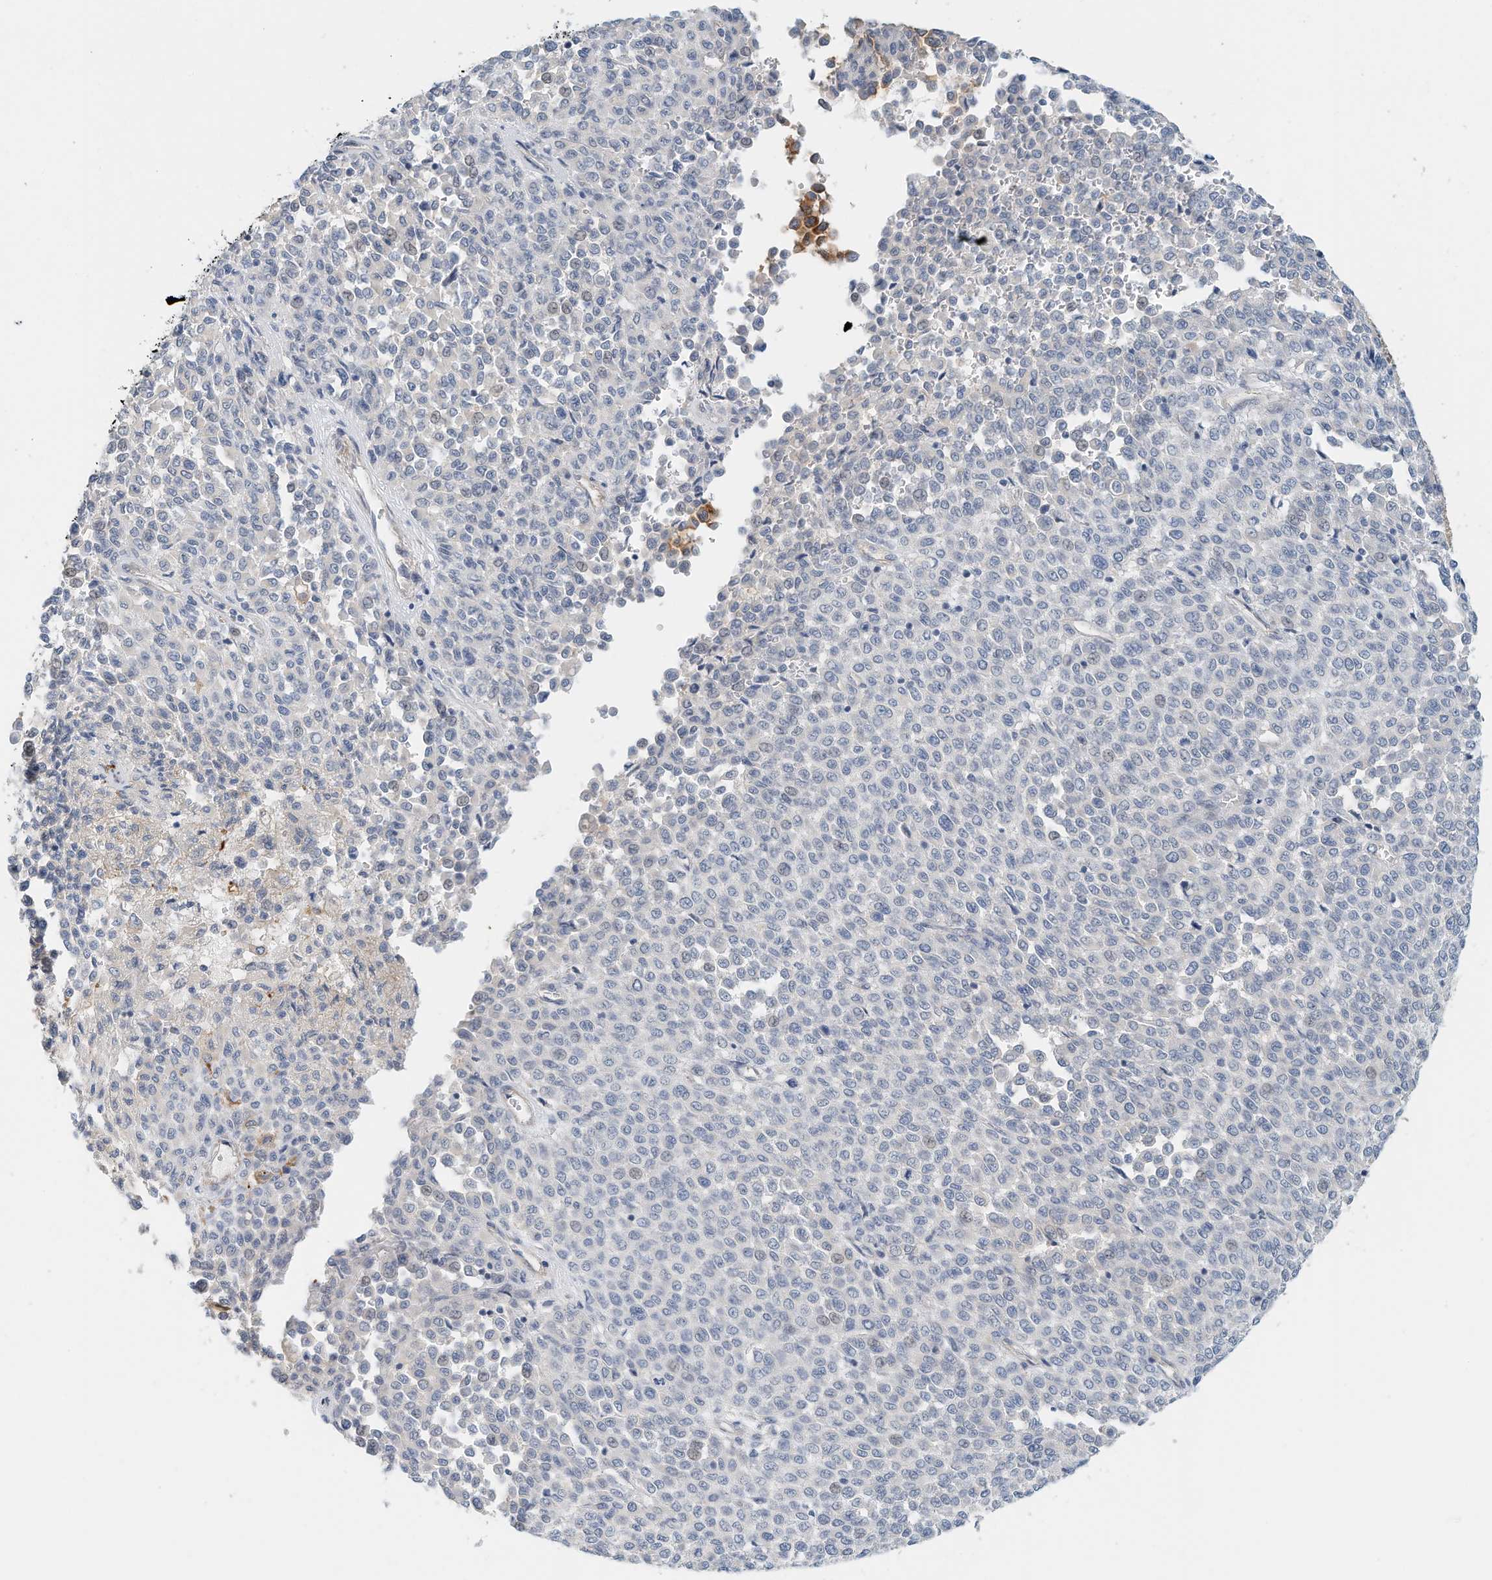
{"staining": {"intensity": "negative", "quantity": "none", "location": "none"}, "tissue": "melanoma", "cell_type": "Tumor cells", "image_type": "cancer", "snomed": [{"axis": "morphology", "description": "Malignant melanoma, Metastatic site"}, {"axis": "topography", "description": "Pancreas"}], "caption": "A high-resolution histopathology image shows immunohistochemistry (IHC) staining of melanoma, which displays no significant positivity in tumor cells.", "gene": "MICAL1", "patient": {"sex": "female", "age": 30}}